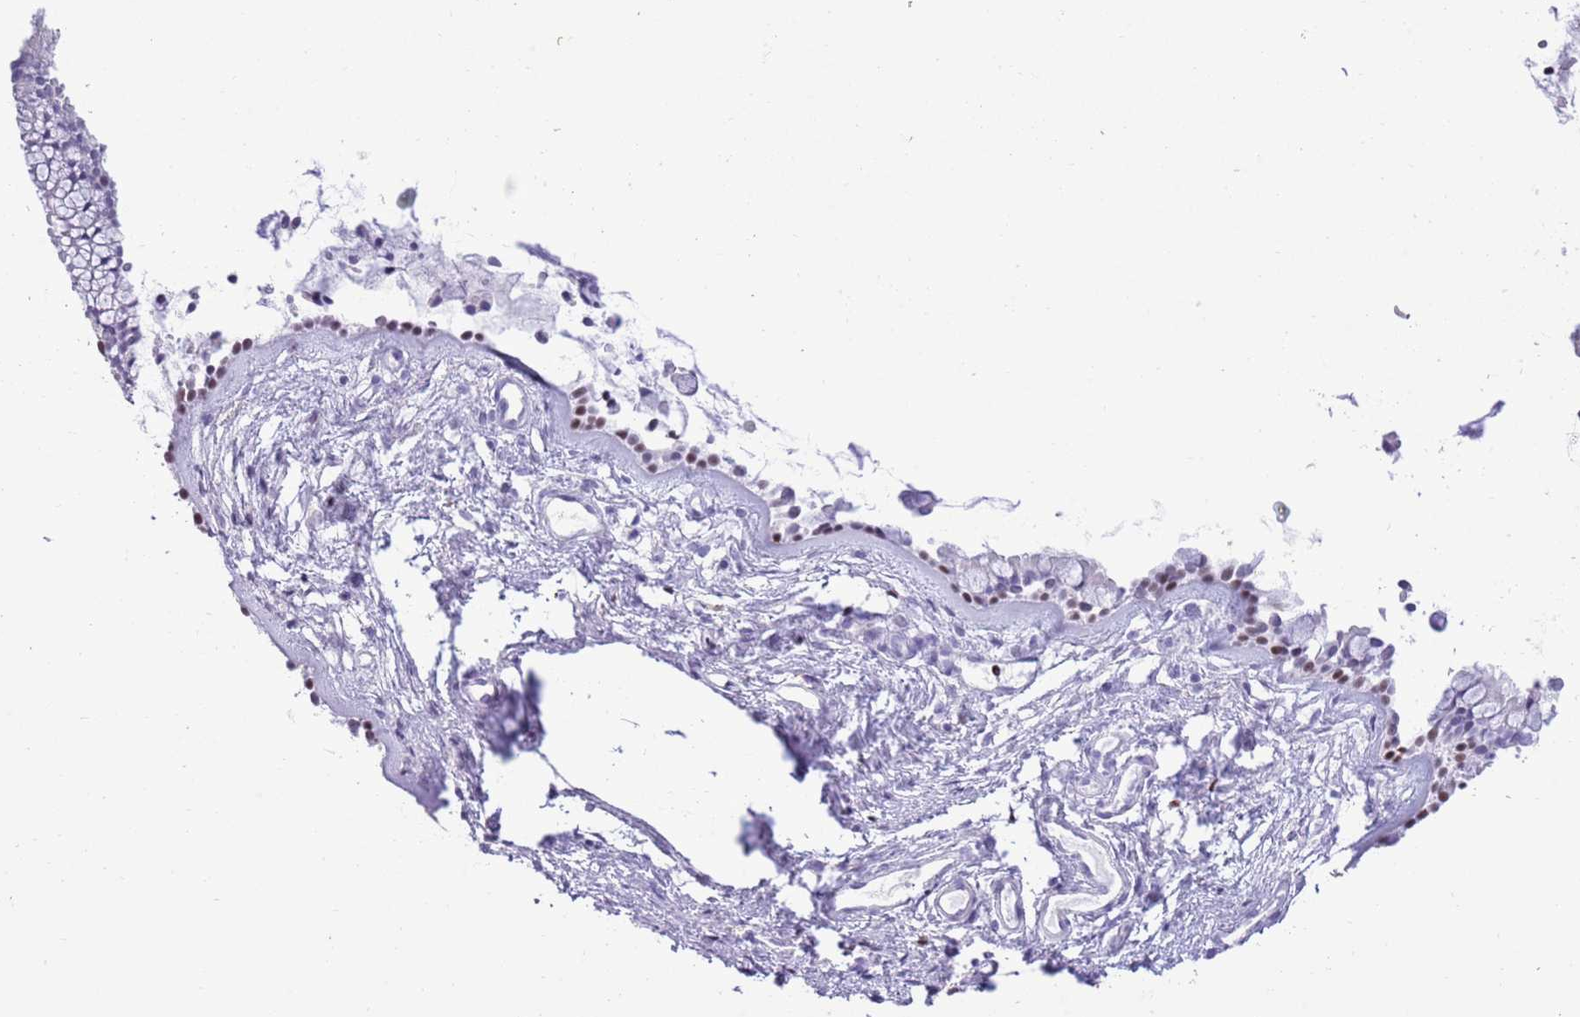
{"staining": {"intensity": "moderate", "quantity": "<25%", "location": "nuclear"}, "tissue": "nasopharynx", "cell_type": "Respiratory epithelial cells", "image_type": "normal", "snomed": [{"axis": "morphology", "description": "Normal tissue, NOS"}, {"axis": "topography", "description": "Nasopharynx"}], "caption": "Protein expression analysis of unremarkable human nasopharynx reveals moderate nuclear expression in about <25% of respiratory epithelial cells.", "gene": "BCL11B", "patient": {"sex": "male", "age": 82}}